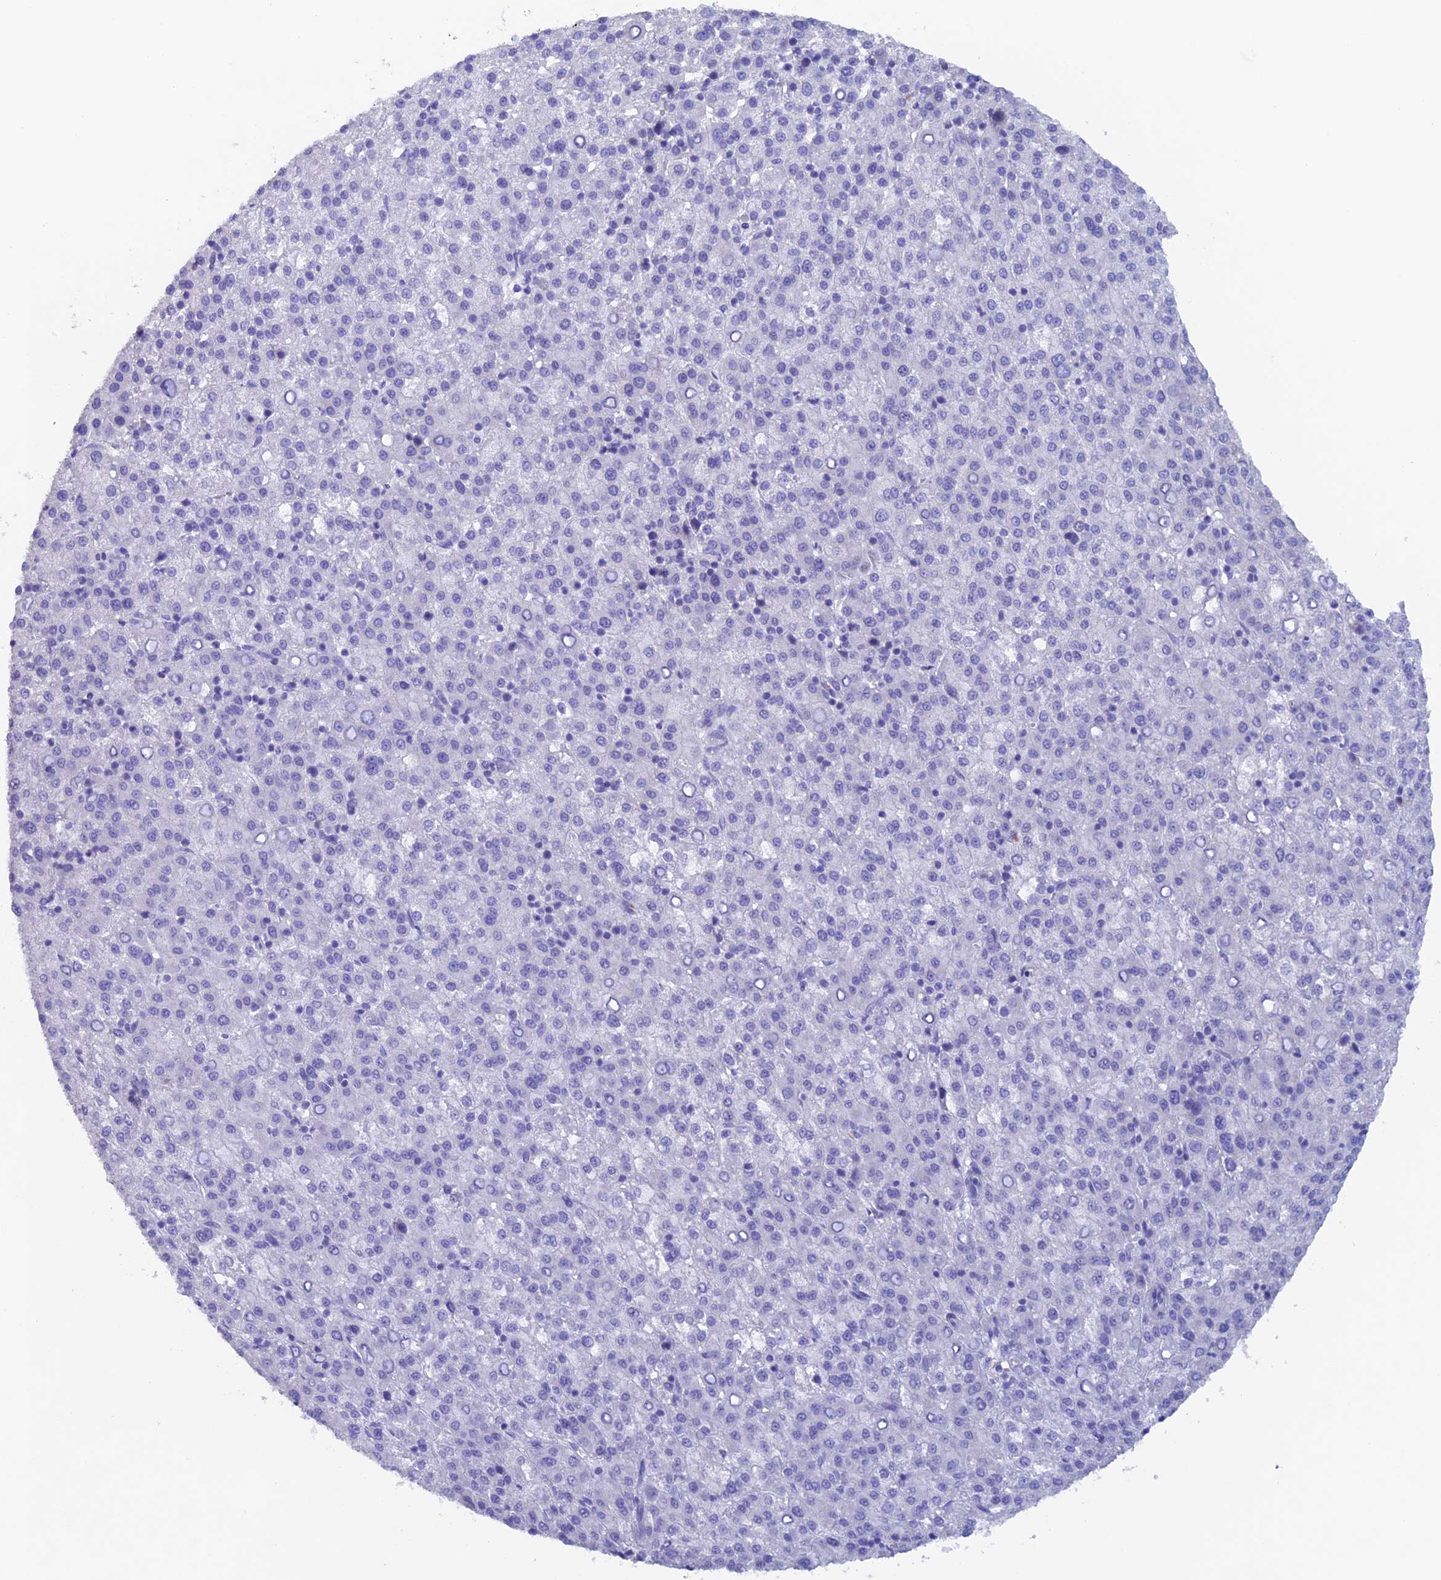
{"staining": {"intensity": "negative", "quantity": "none", "location": "none"}, "tissue": "liver cancer", "cell_type": "Tumor cells", "image_type": "cancer", "snomed": [{"axis": "morphology", "description": "Carcinoma, Hepatocellular, NOS"}, {"axis": "topography", "description": "Liver"}], "caption": "There is no significant expression in tumor cells of hepatocellular carcinoma (liver).", "gene": "PSMC3IP", "patient": {"sex": "female", "age": 58}}